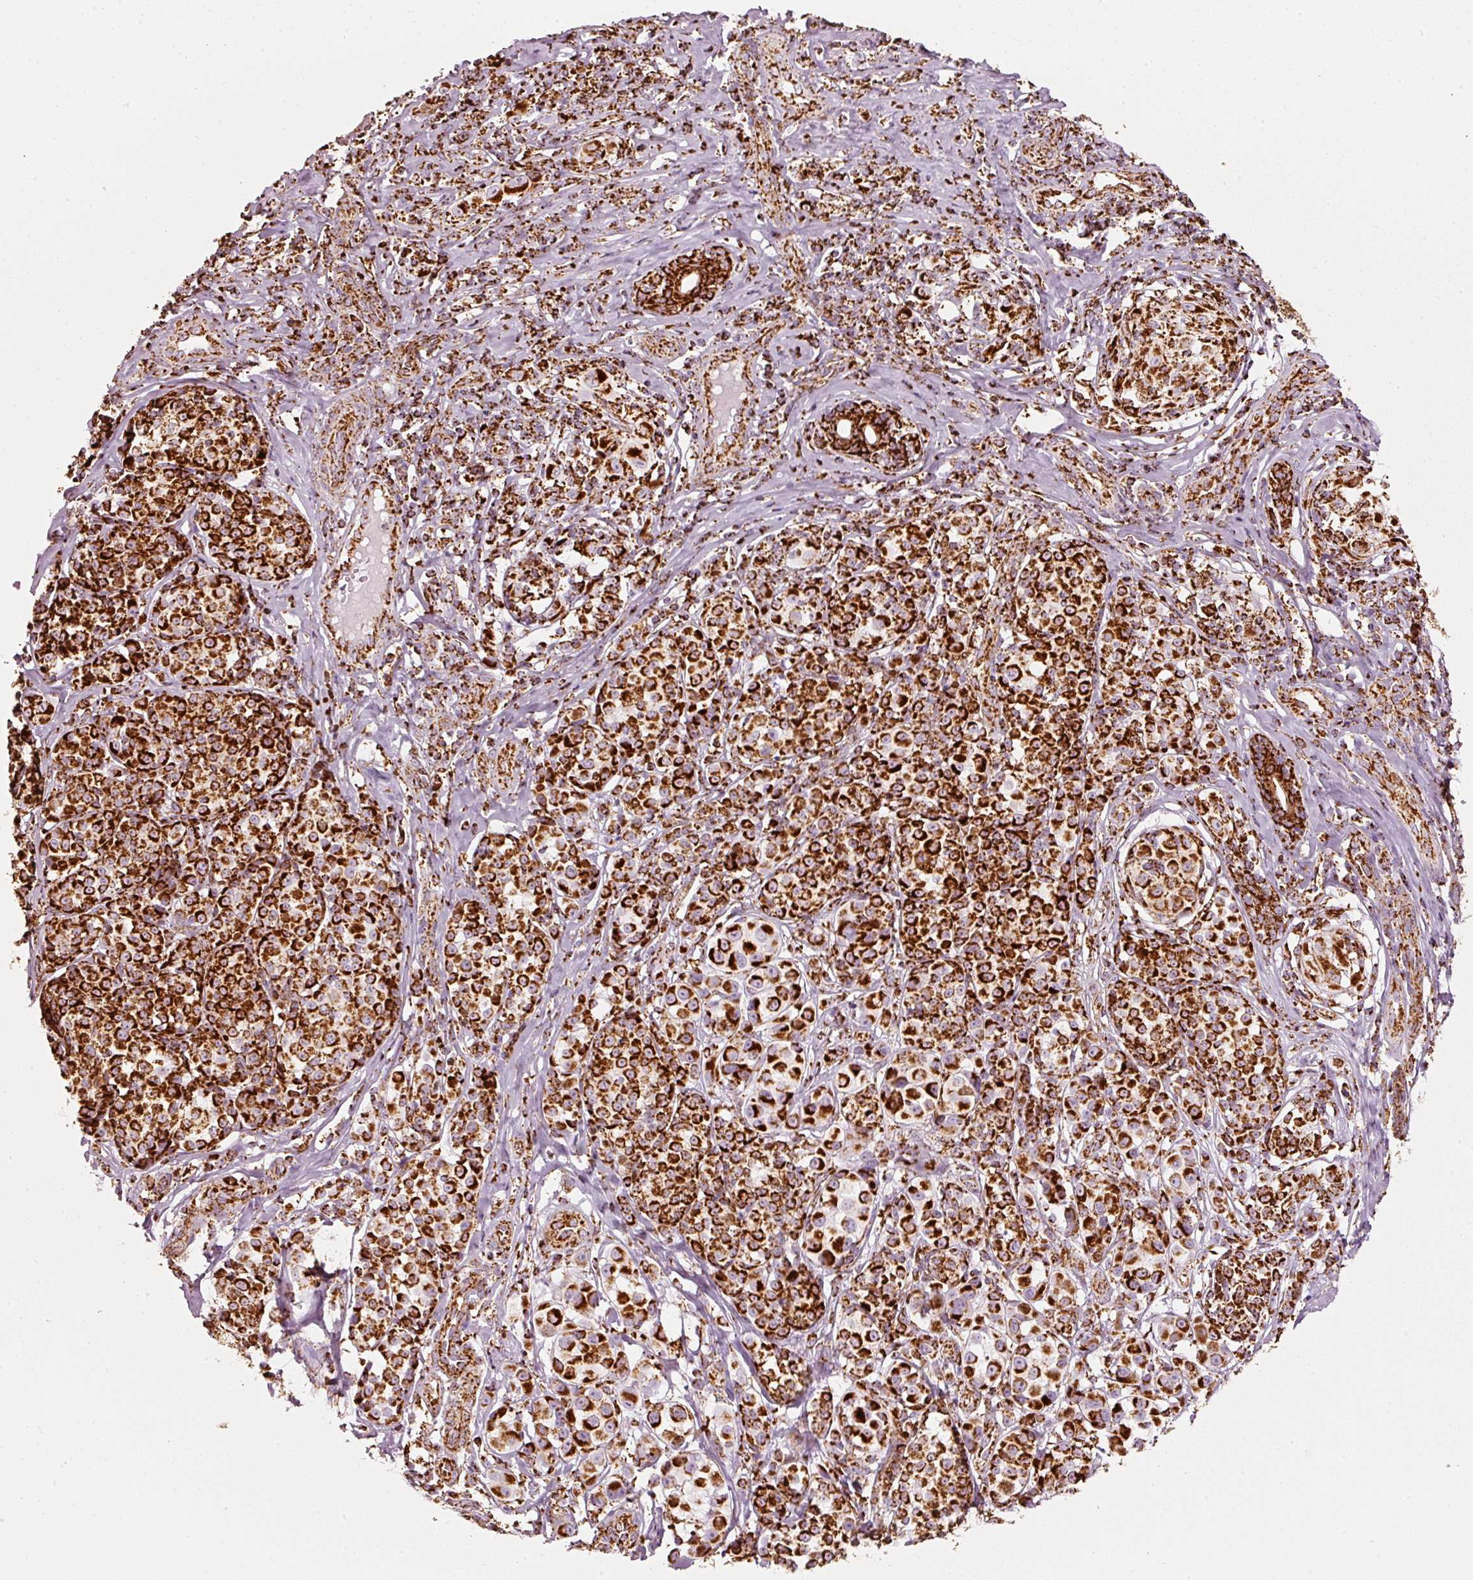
{"staining": {"intensity": "strong", "quantity": ">75%", "location": "cytoplasmic/membranous"}, "tissue": "melanoma", "cell_type": "Tumor cells", "image_type": "cancer", "snomed": [{"axis": "morphology", "description": "Malignant melanoma, NOS"}, {"axis": "topography", "description": "Skin"}], "caption": "A micrograph of human malignant melanoma stained for a protein displays strong cytoplasmic/membranous brown staining in tumor cells. Nuclei are stained in blue.", "gene": "MT-CO2", "patient": {"sex": "female", "age": 35}}